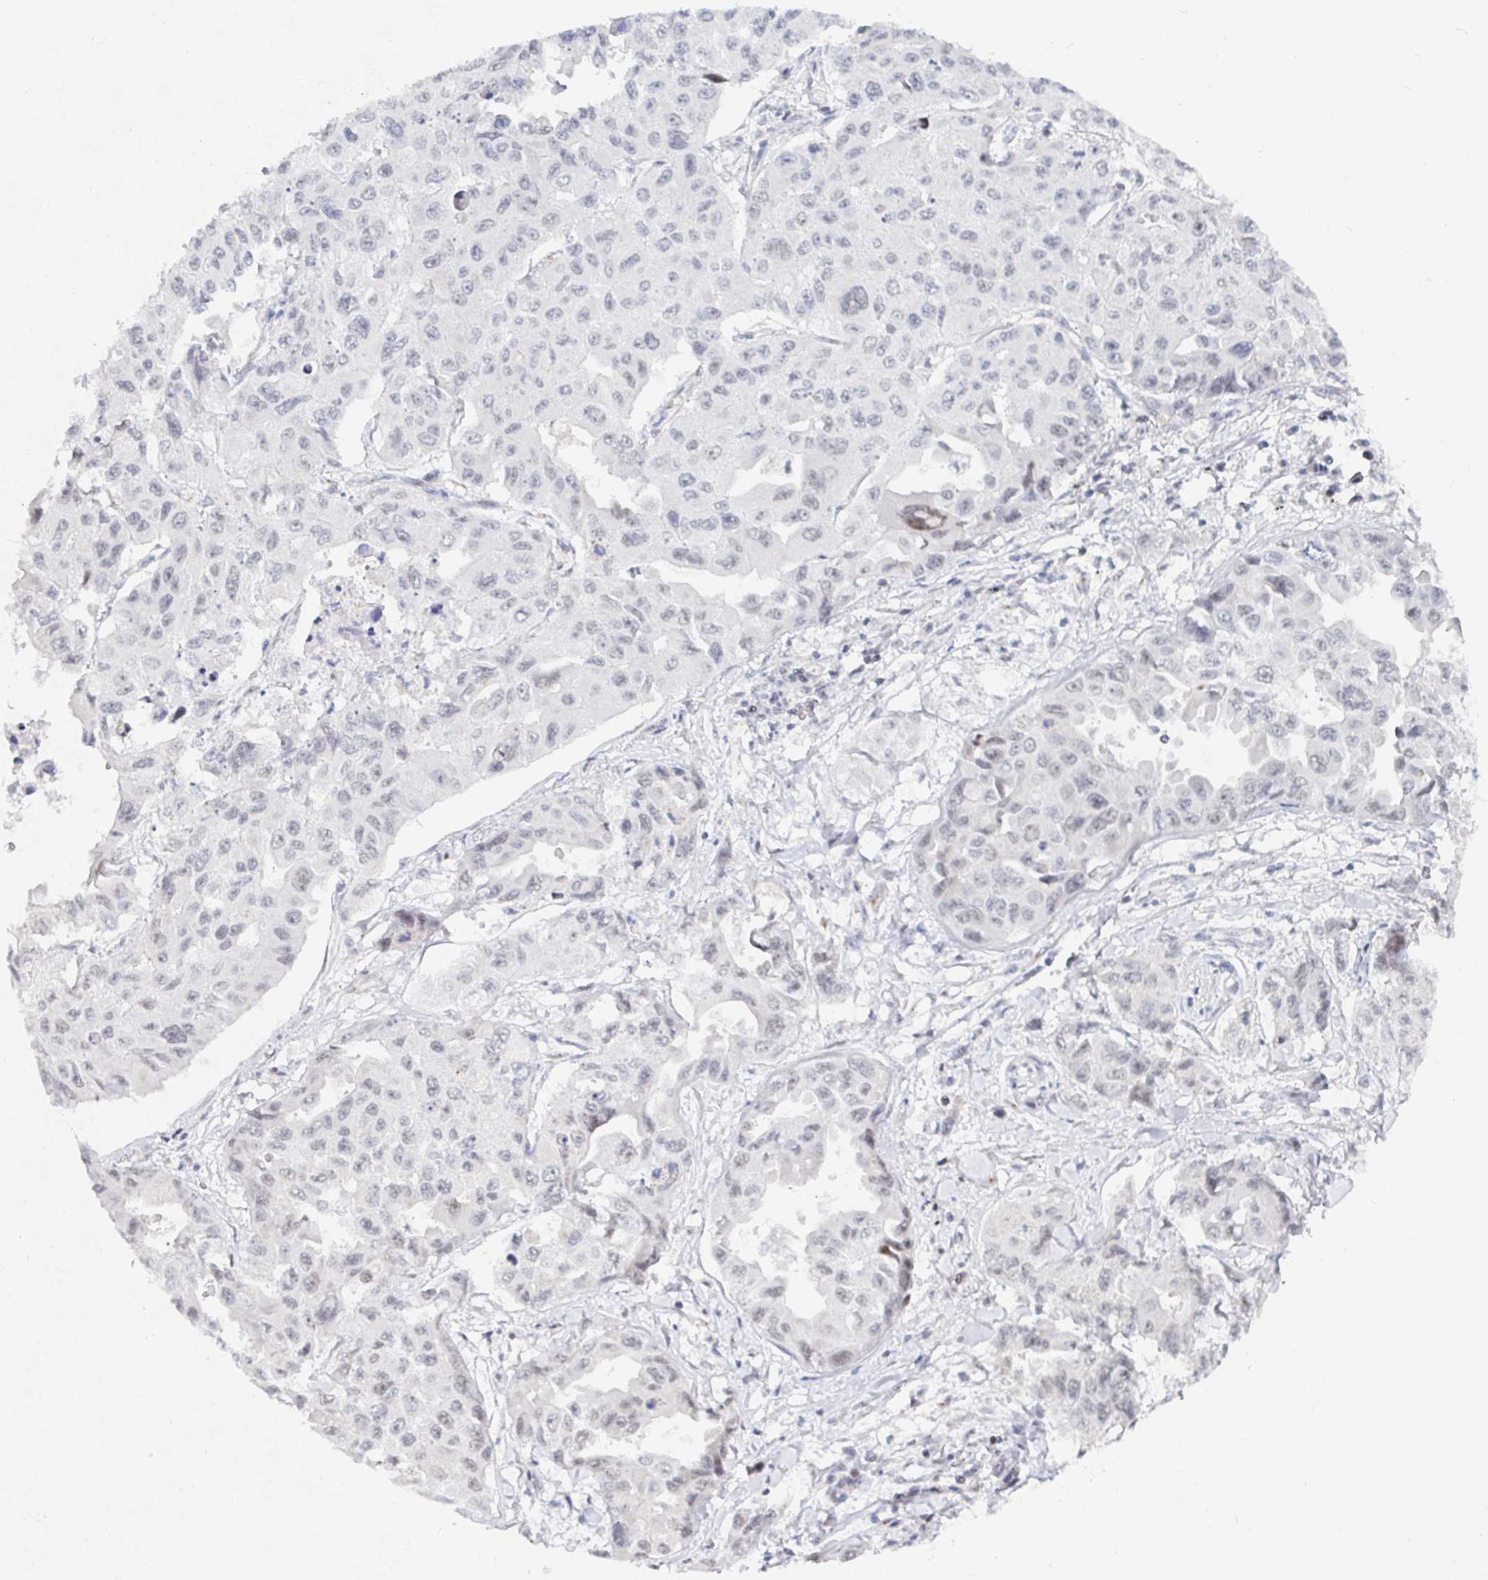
{"staining": {"intensity": "negative", "quantity": "none", "location": "none"}, "tissue": "lung cancer", "cell_type": "Tumor cells", "image_type": "cancer", "snomed": [{"axis": "morphology", "description": "Adenocarcinoma, NOS"}, {"axis": "topography", "description": "Lung"}], "caption": "IHC histopathology image of neoplastic tissue: lung adenocarcinoma stained with DAB demonstrates no significant protein expression in tumor cells.", "gene": "CHD2", "patient": {"sex": "male", "age": 64}}